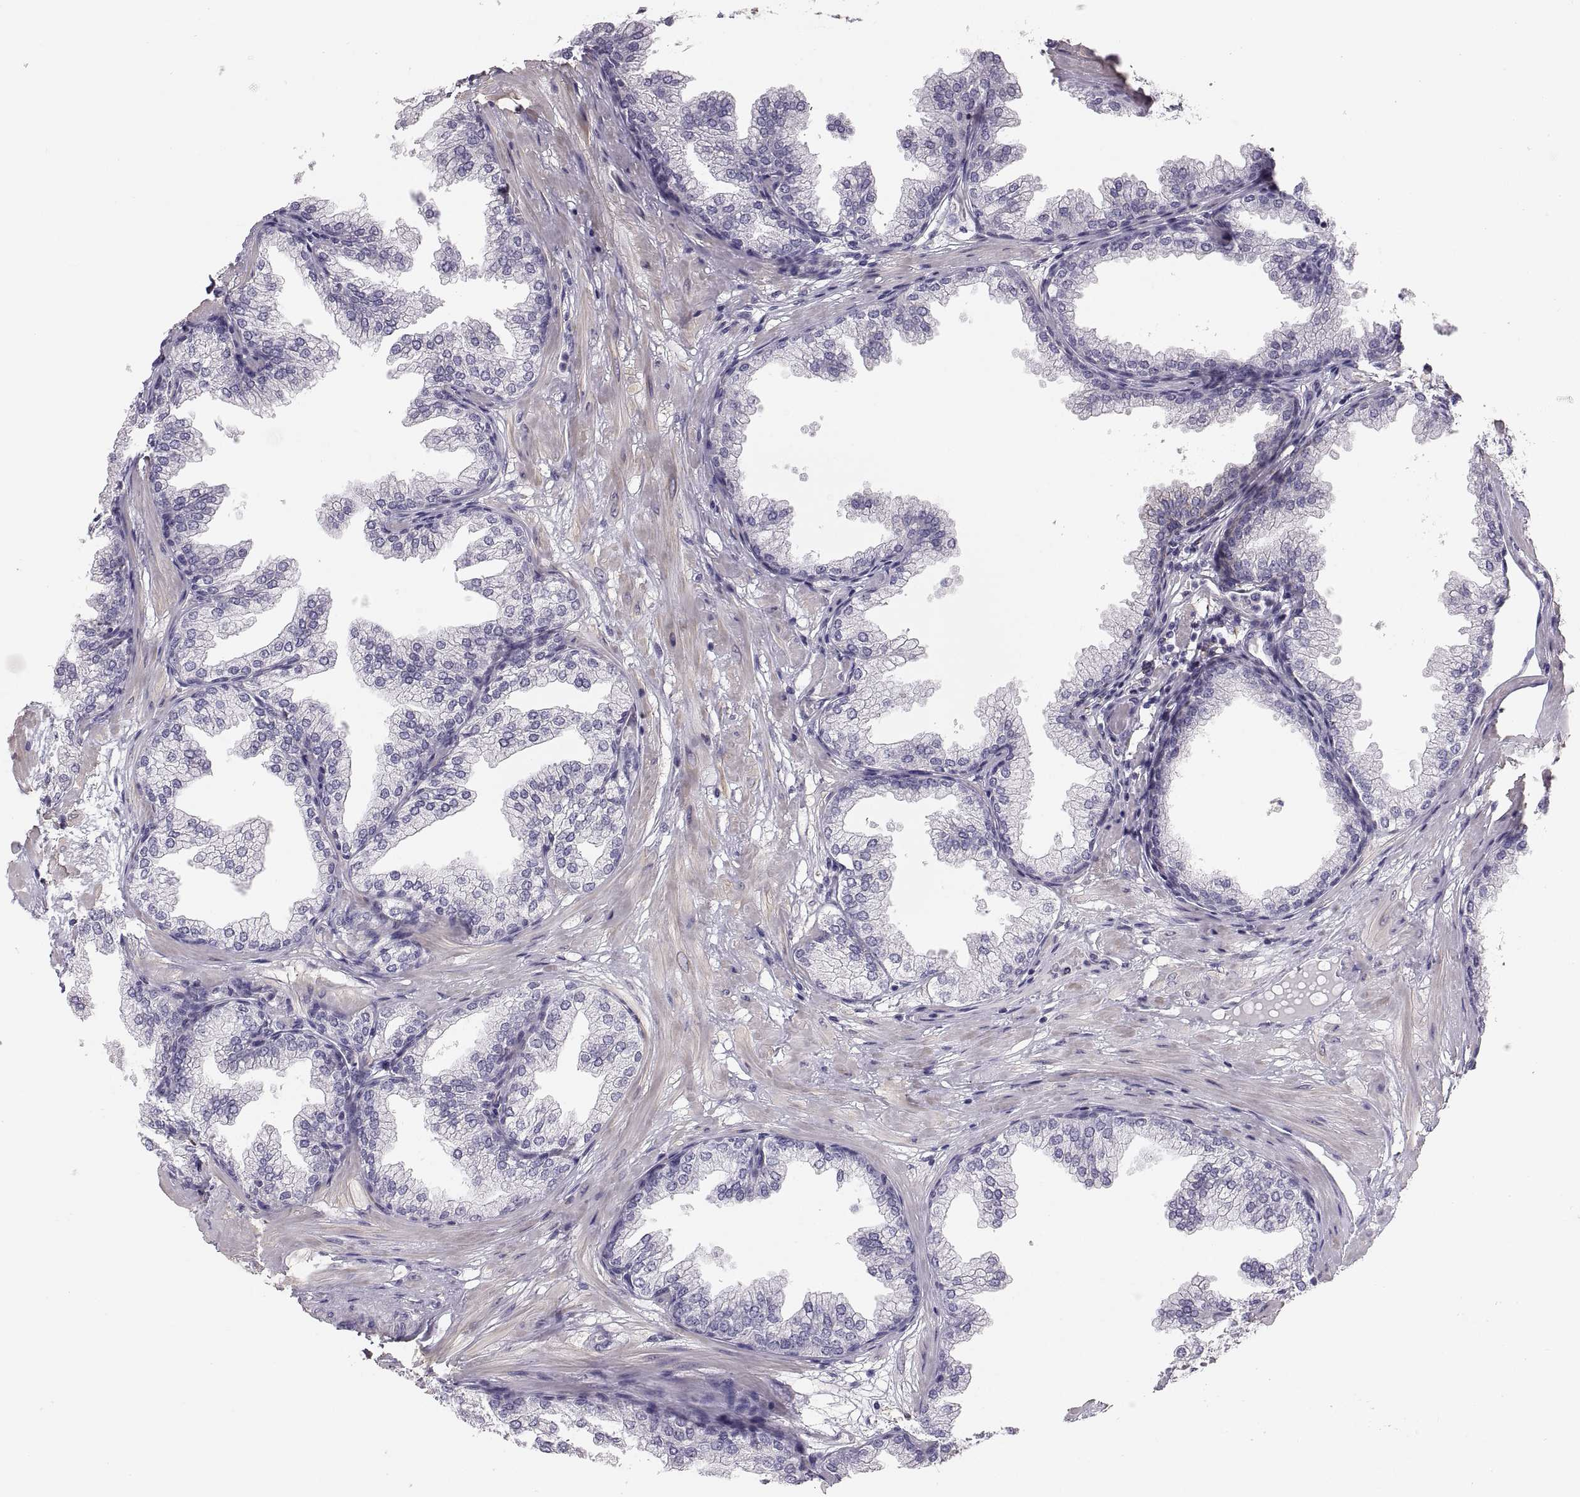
{"staining": {"intensity": "negative", "quantity": "none", "location": "none"}, "tissue": "prostate", "cell_type": "Glandular cells", "image_type": "normal", "snomed": [{"axis": "morphology", "description": "Normal tissue, NOS"}, {"axis": "topography", "description": "Prostate"}], "caption": "The image shows no significant expression in glandular cells of prostate.", "gene": "COL9A3", "patient": {"sex": "male", "age": 37}}